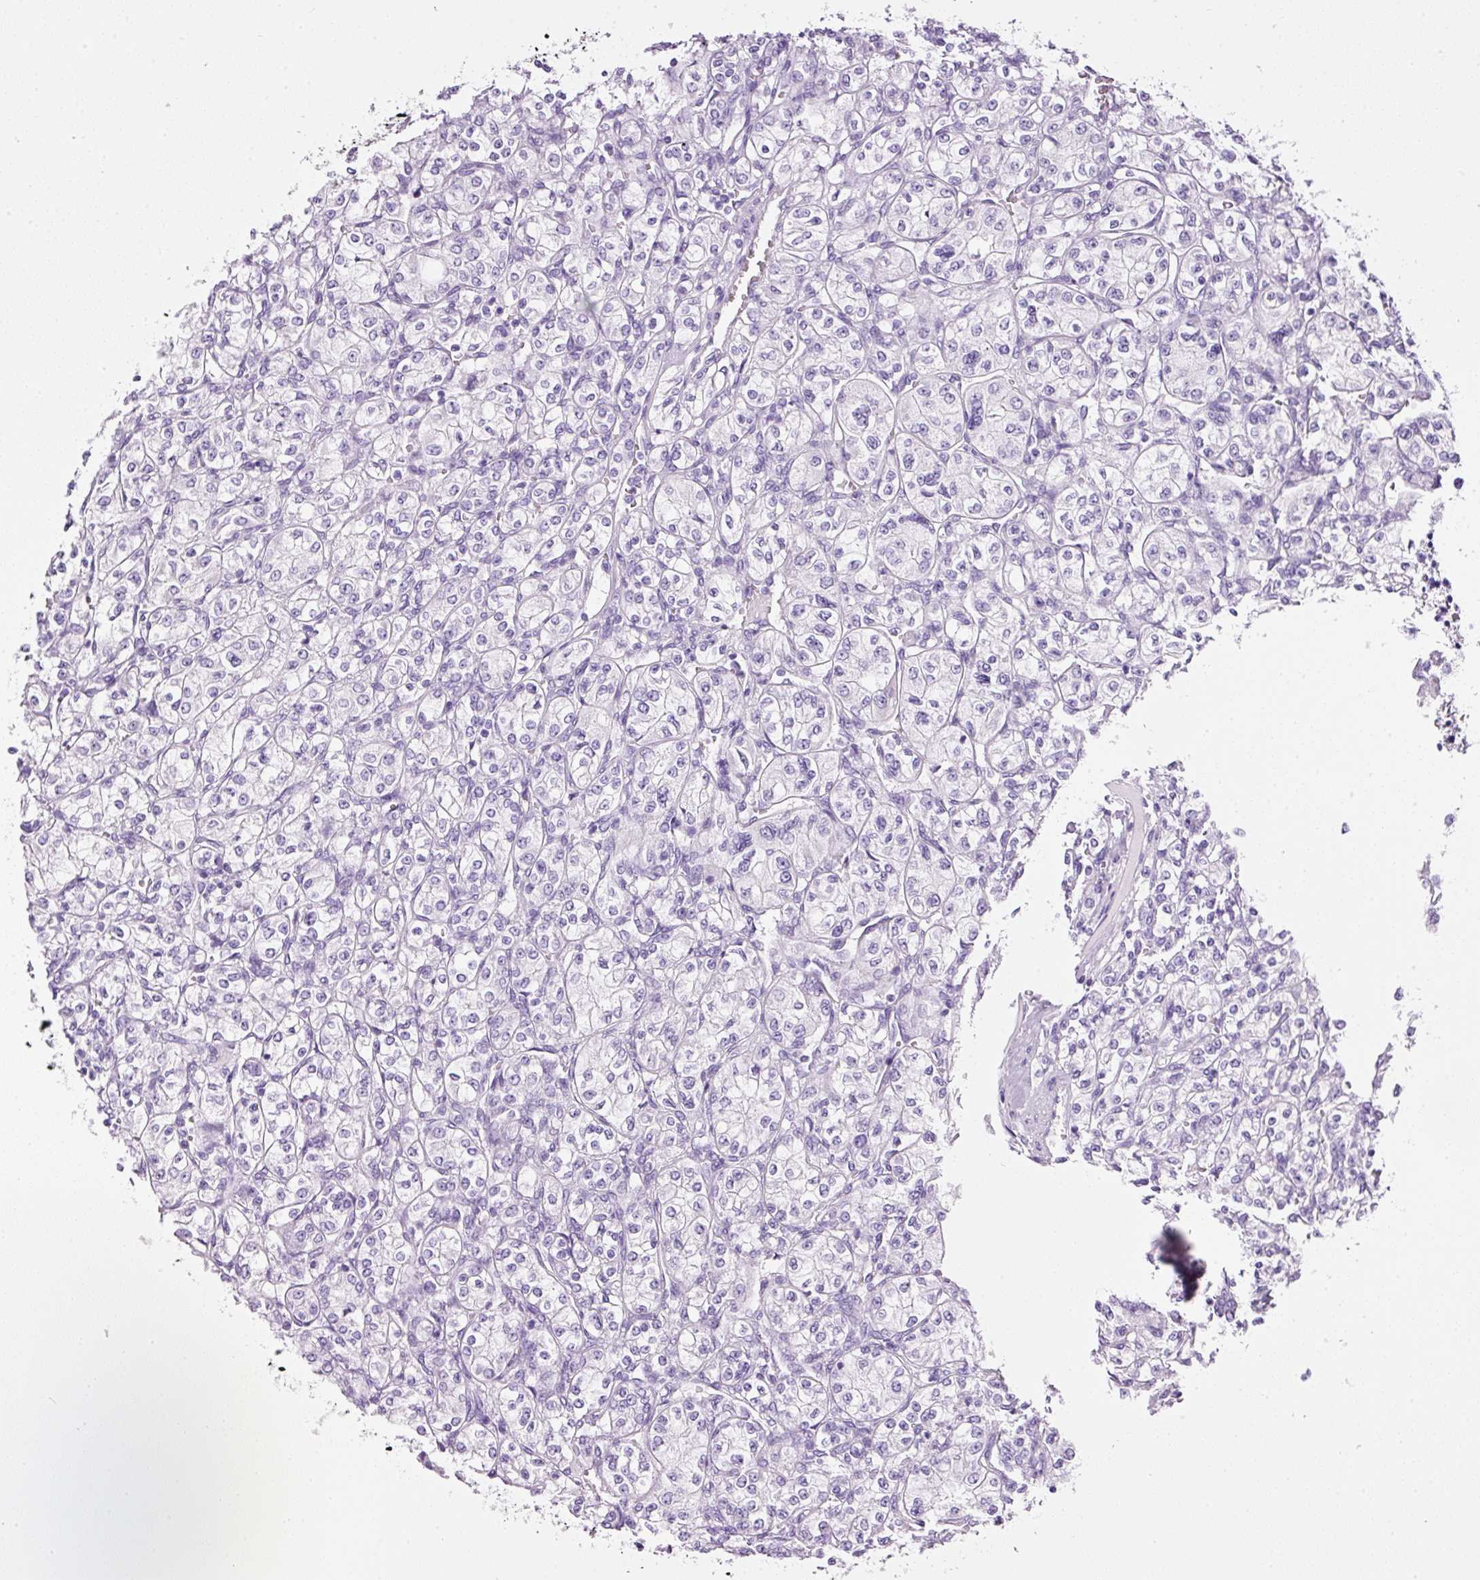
{"staining": {"intensity": "negative", "quantity": "none", "location": "none"}, "tissue": "renal cancer", "cell_type": "Tumor cells", "image_type": "cancer", "snomed": [{"axis": "morphology", "description": "Adenocarcinoma, NOS"}, {"axis": "topography", "description": "Kidney"}], "caption": "Tumor cells are negative for brown protein staining in adenocarcinoma (renal).", "gene": "BSND", "patient": {"sex": "male", "age": 77}}